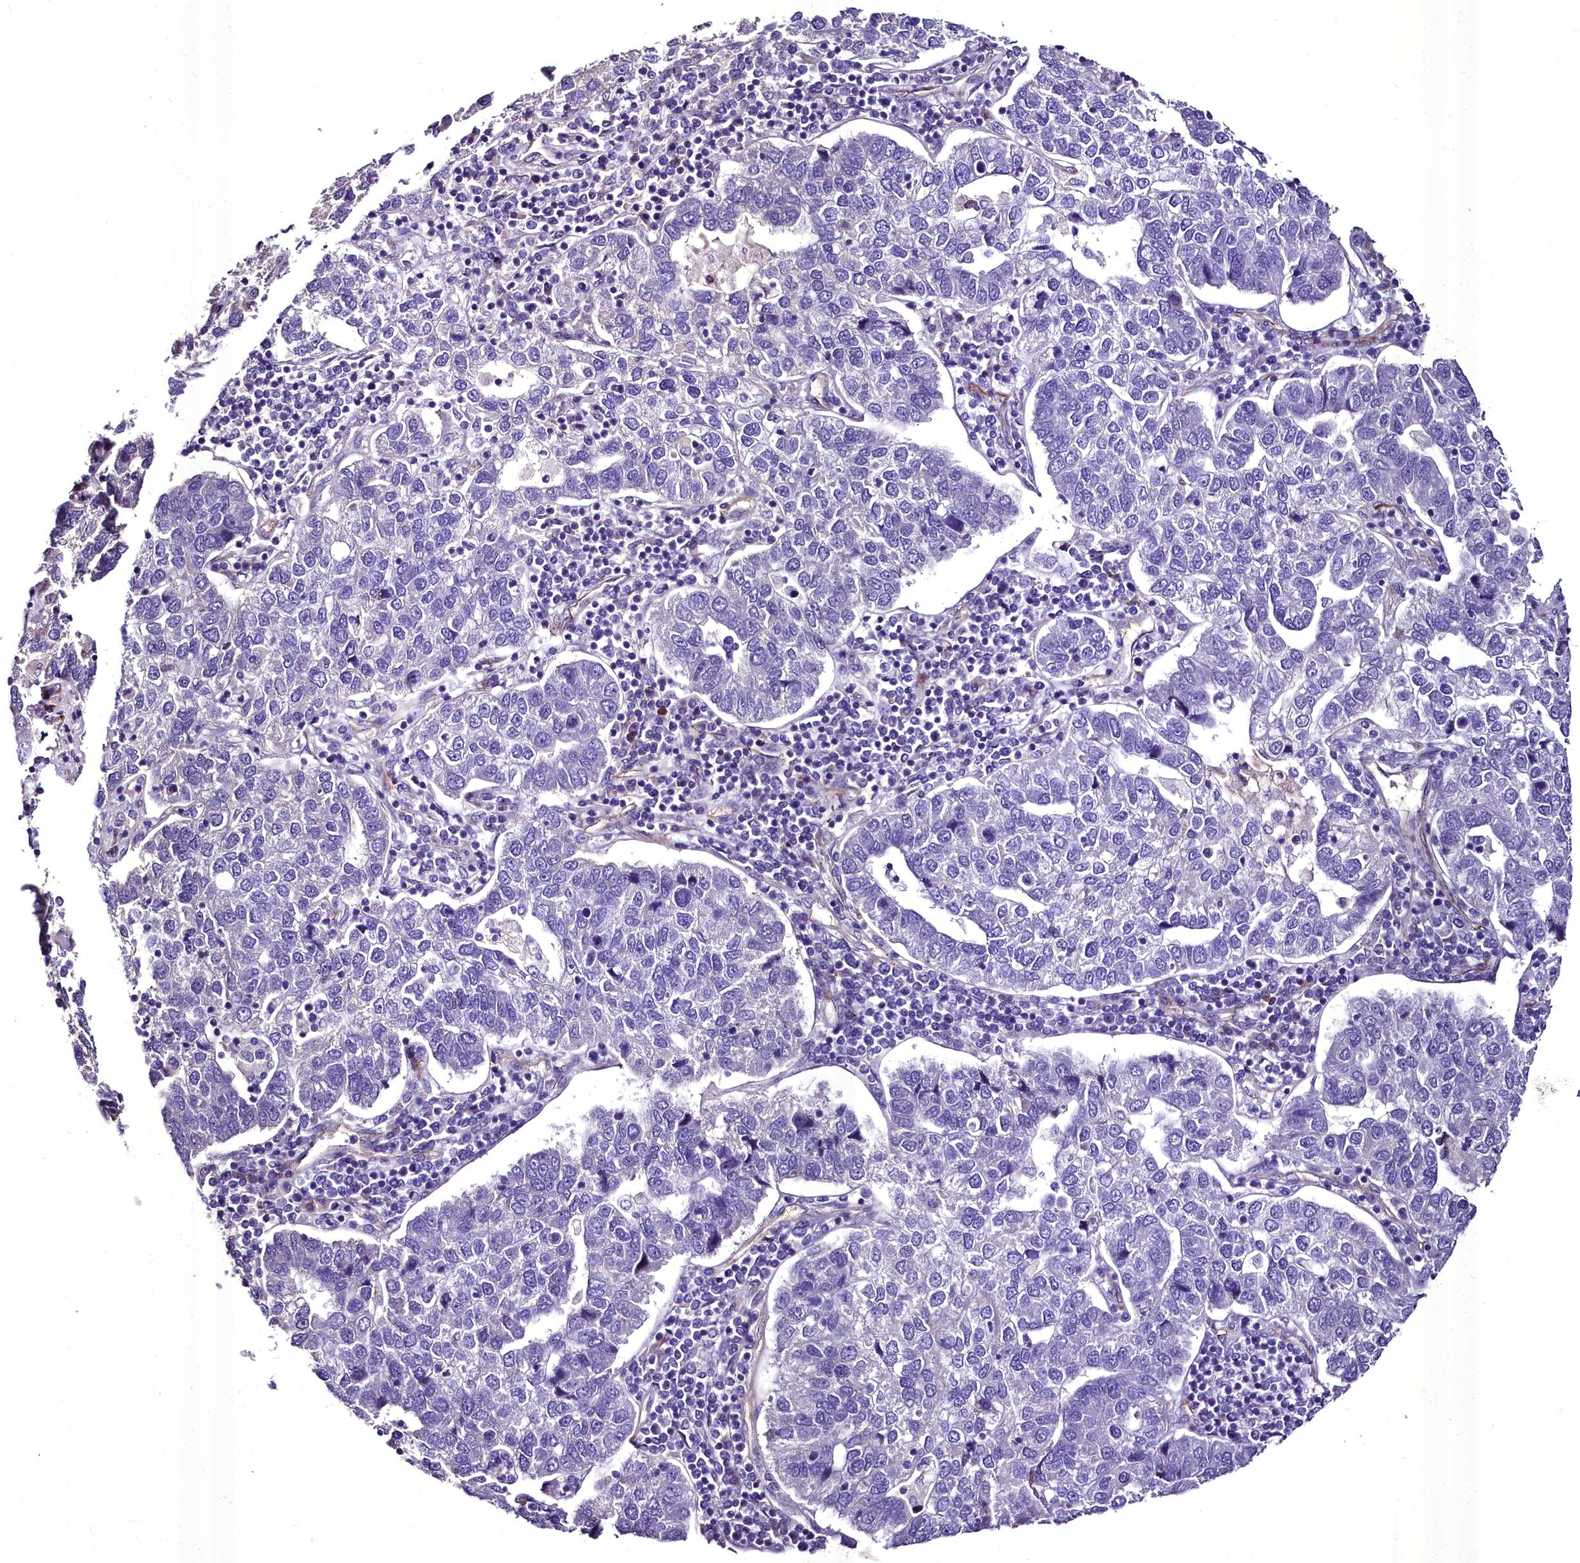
{"staining": {"intensity": "negative", "quantity": "none", "location": "none"}, "tissue": "pancreatic cancer", "cell_type": "Tumor cells", "image_type": "cancer", "snomed": [{"axis": "morphology", "description": "Adenocarcinoma, NOS"}, {"axis": "topography", "description": "Pancreas"}], "caption": "The immunohistochemistry (IHC) micrograph has no significant expression in tumor cells of pancreatic adenocarcinoma tissue. (DAB (3,3'-diaminobenzidine) immunohistochemistry (IHC) with hematoxylin counter stain).", "gene": "MS4A18", "patient": {"sex": "female", "age": 61}}